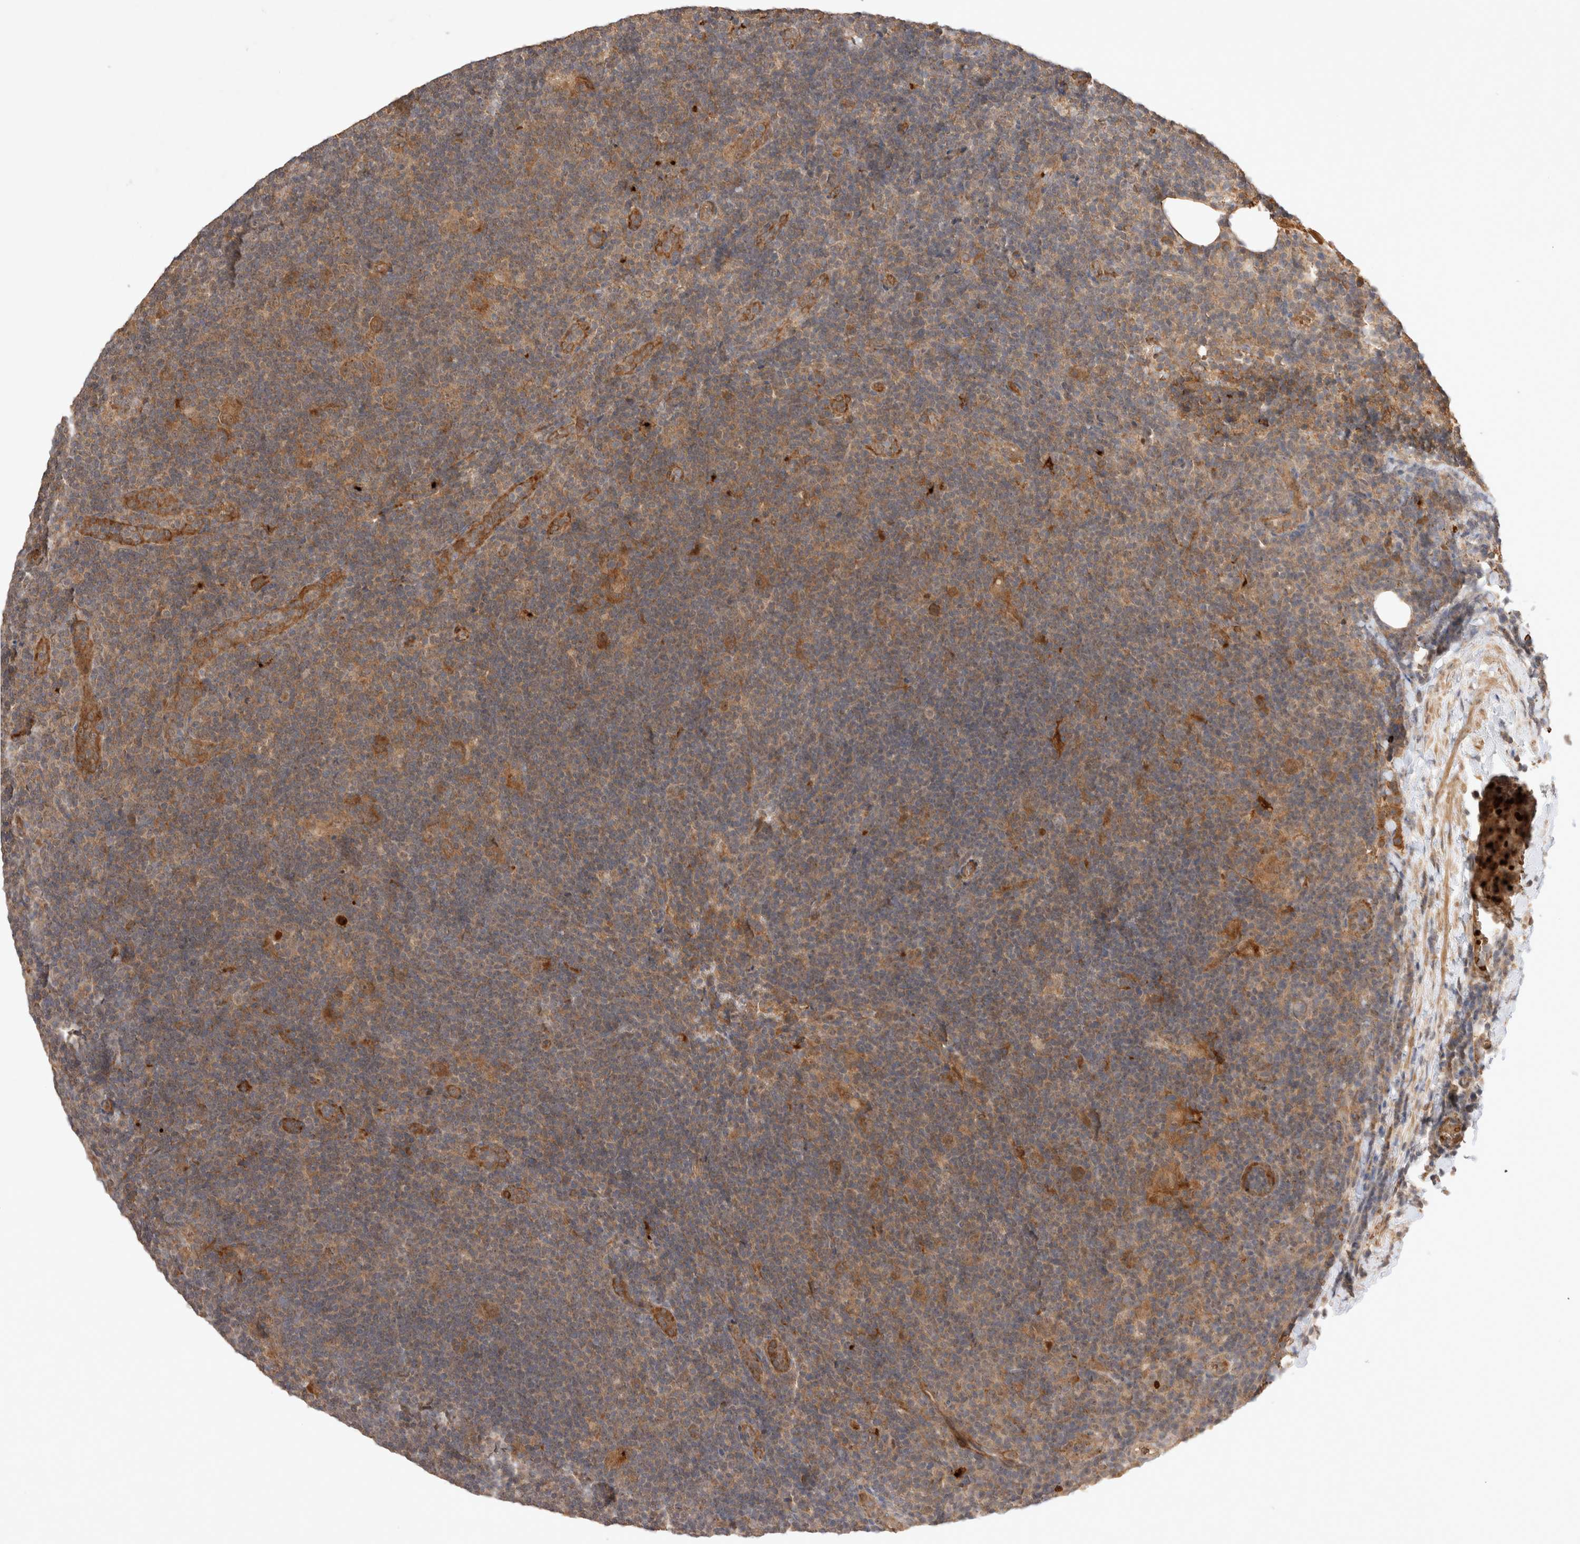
{"staining": {"intensity": "moderate", "quantity": ">75%", "location": "cytoplasmic/membranous"}, "tissue": "lymphoma", "cell_type": "Tumor cells", "image_type": "cancer", "snomed": [{"axis": "morphology", "description": "Hodgkin's disease, NOS"}, {"axis": "topography", "description": "Lymph node"}], "caption": "A micrograph showing moderate cytoplasmic/membranous expression in approximately >75% of tumor cells in Hodgkin's disease, as visualized by brown immunohistochemical staining.", "gene": "FAM221A", "patient": {"sex": "female", "age": 57}}